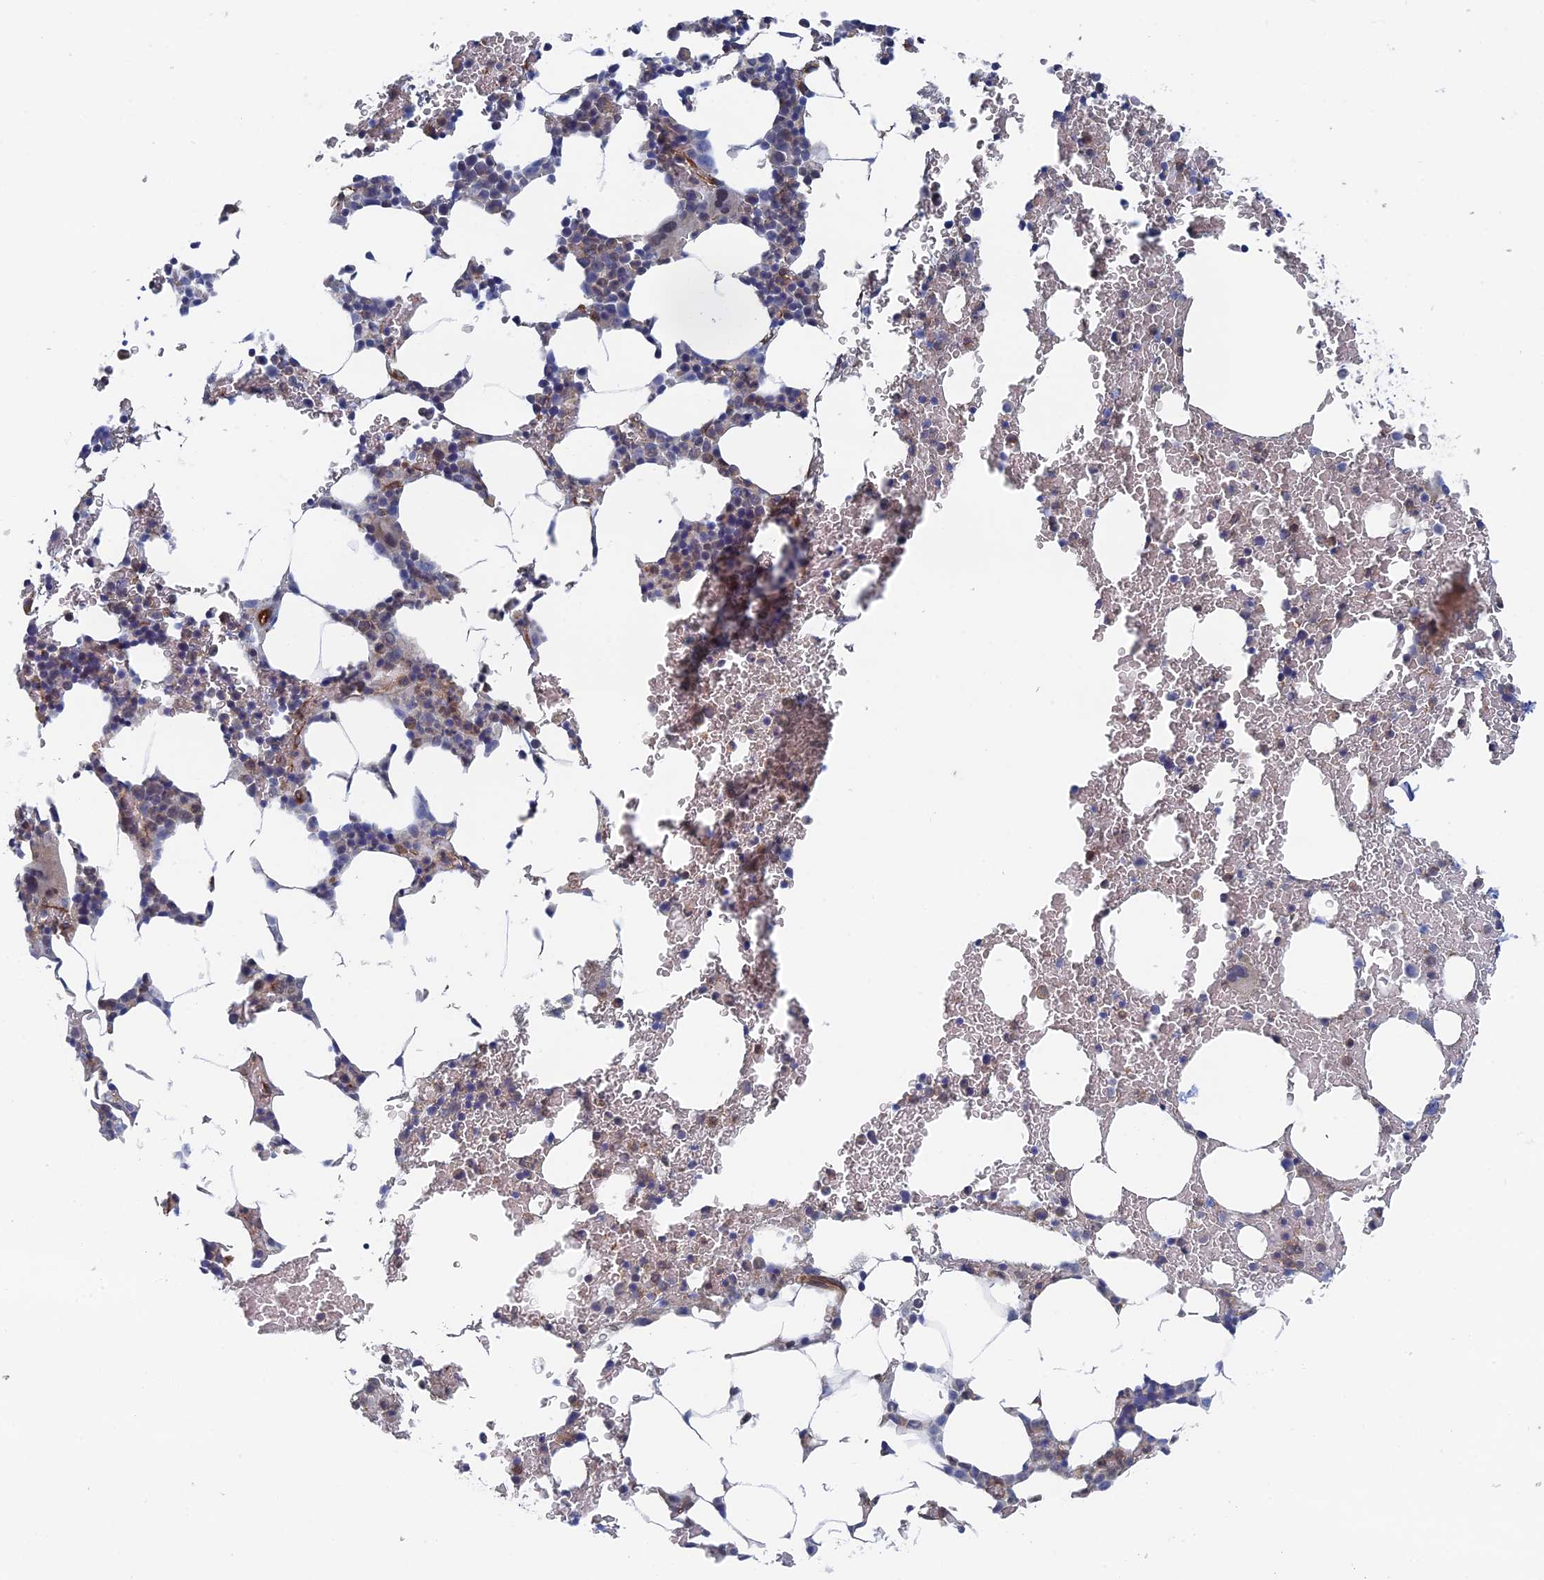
{"staining": {"intensity": "moderate", "quantity": "<25%", "location": "cytoplasmic/membranous"}, "tissue": "bone marrow", "cell_type": "Hematopoietic cells", "image_type": "normal", "snomed": [{"axis": "morphology", "description": "Normal tissue, NOS"}, {"axis": "morphology", "description": "Inflammation, NOS"}, {"axis": "topography", "description": "Bone marrow"}], "caption": "Immunohistochemical staining of unremarkable bone marrow displays <25% levels of moderate cytoplasmic/membranous protein staining in about <25% of hematopoietic cells.", "gene": "ARAP3", "patient": {"sex": "male", "age": 41}}